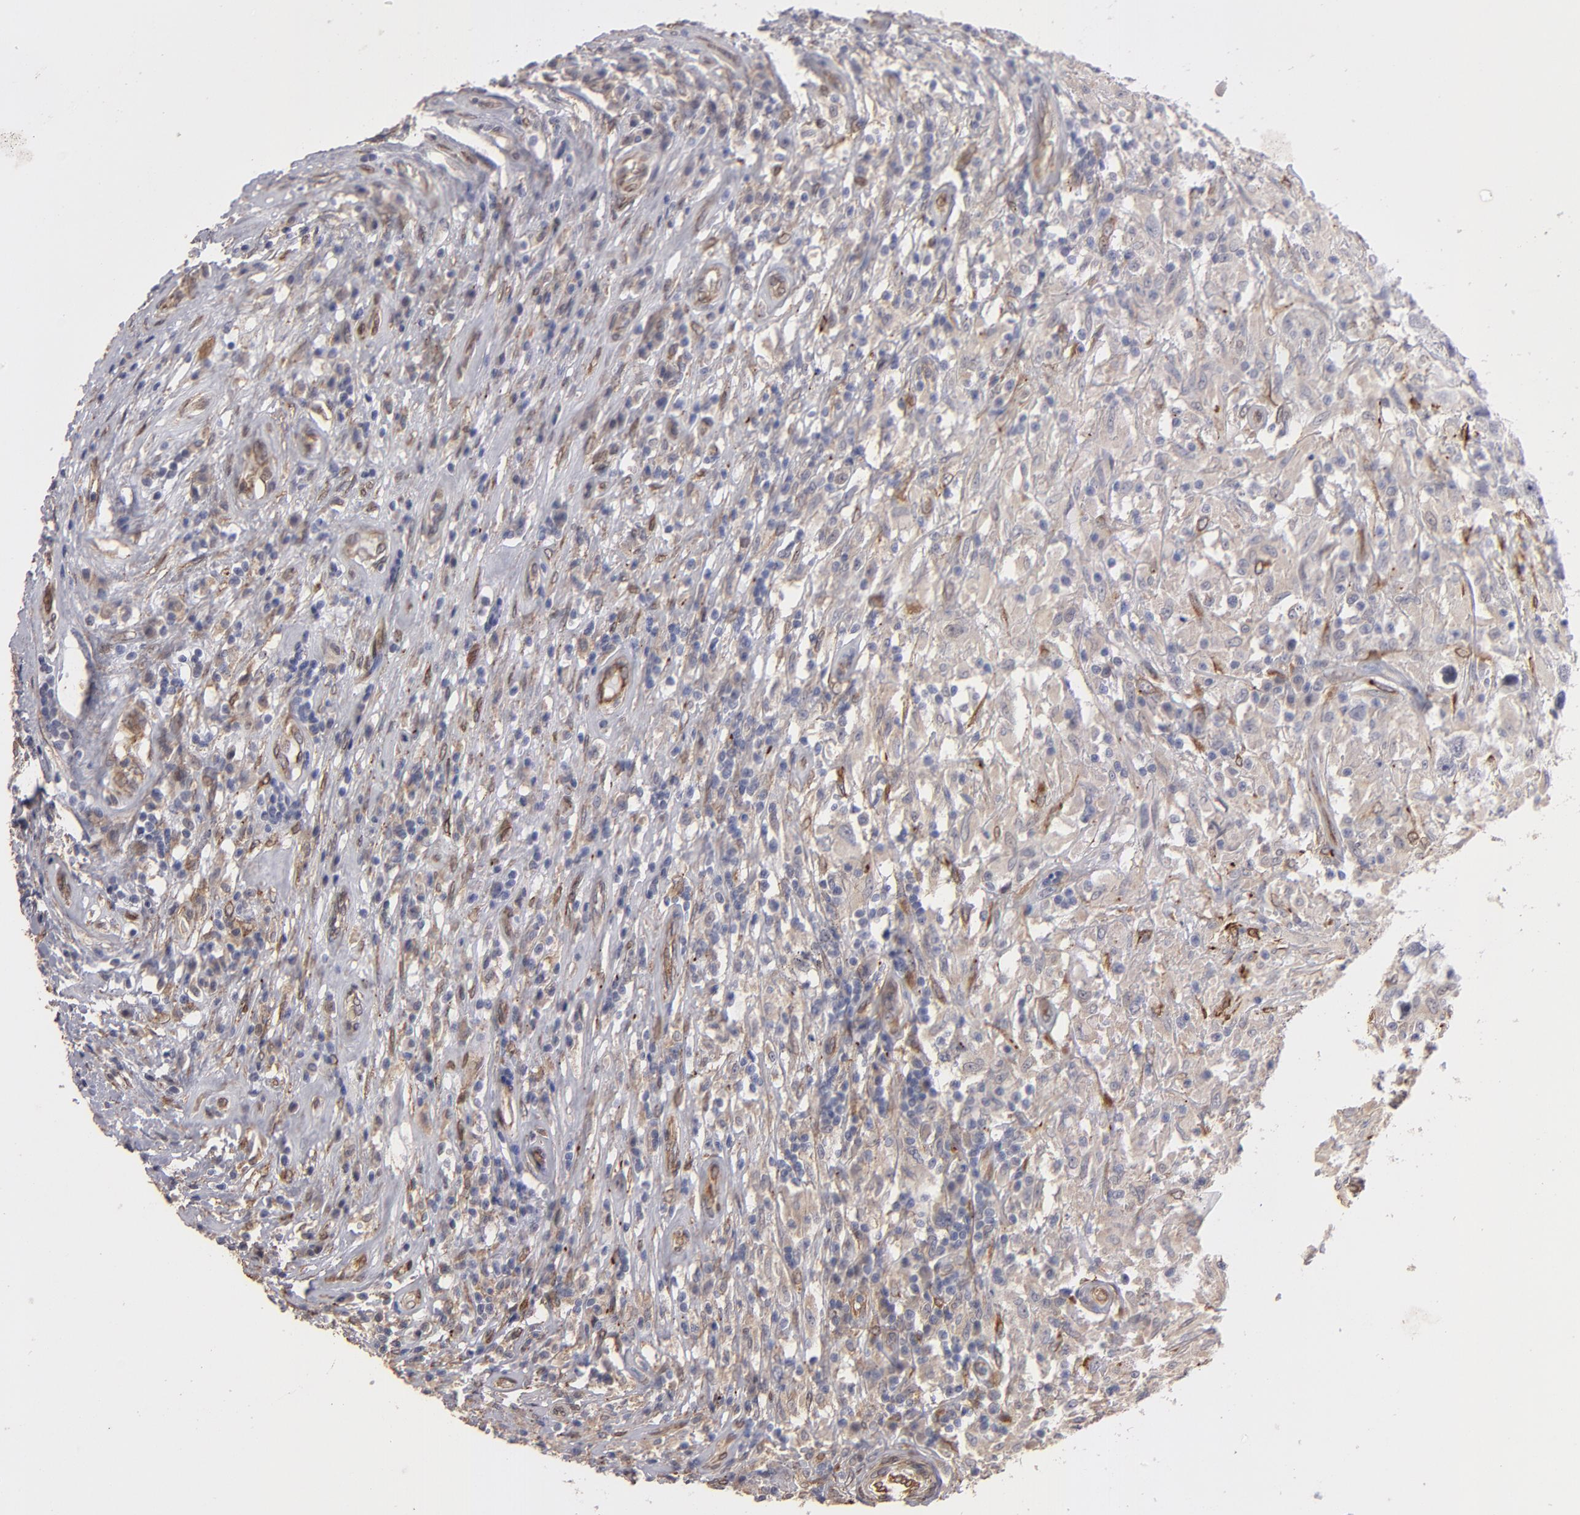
{"staining": {"intensity": "weak", "quantity": ">75%", "location": "cytoplasmic/membranous"}, "tissue": "testis cancer", "cell_type": "Tumor cells", "image_type": "cancer", "snomed": [{"axis": "morphology", "description": "Seminoma, NOS"}, {"axis": "topography", "description": "Testis"}], "caption": "Immunohistochemistry micrograph of testis seminoma stained for a protein (brown), which reveals low levels of weak cytoplasmic/membranous staining in approximately >75% of tumor cells.", "gene": "PGRMC1", "patient": {"sex": "male", "age": 34}}